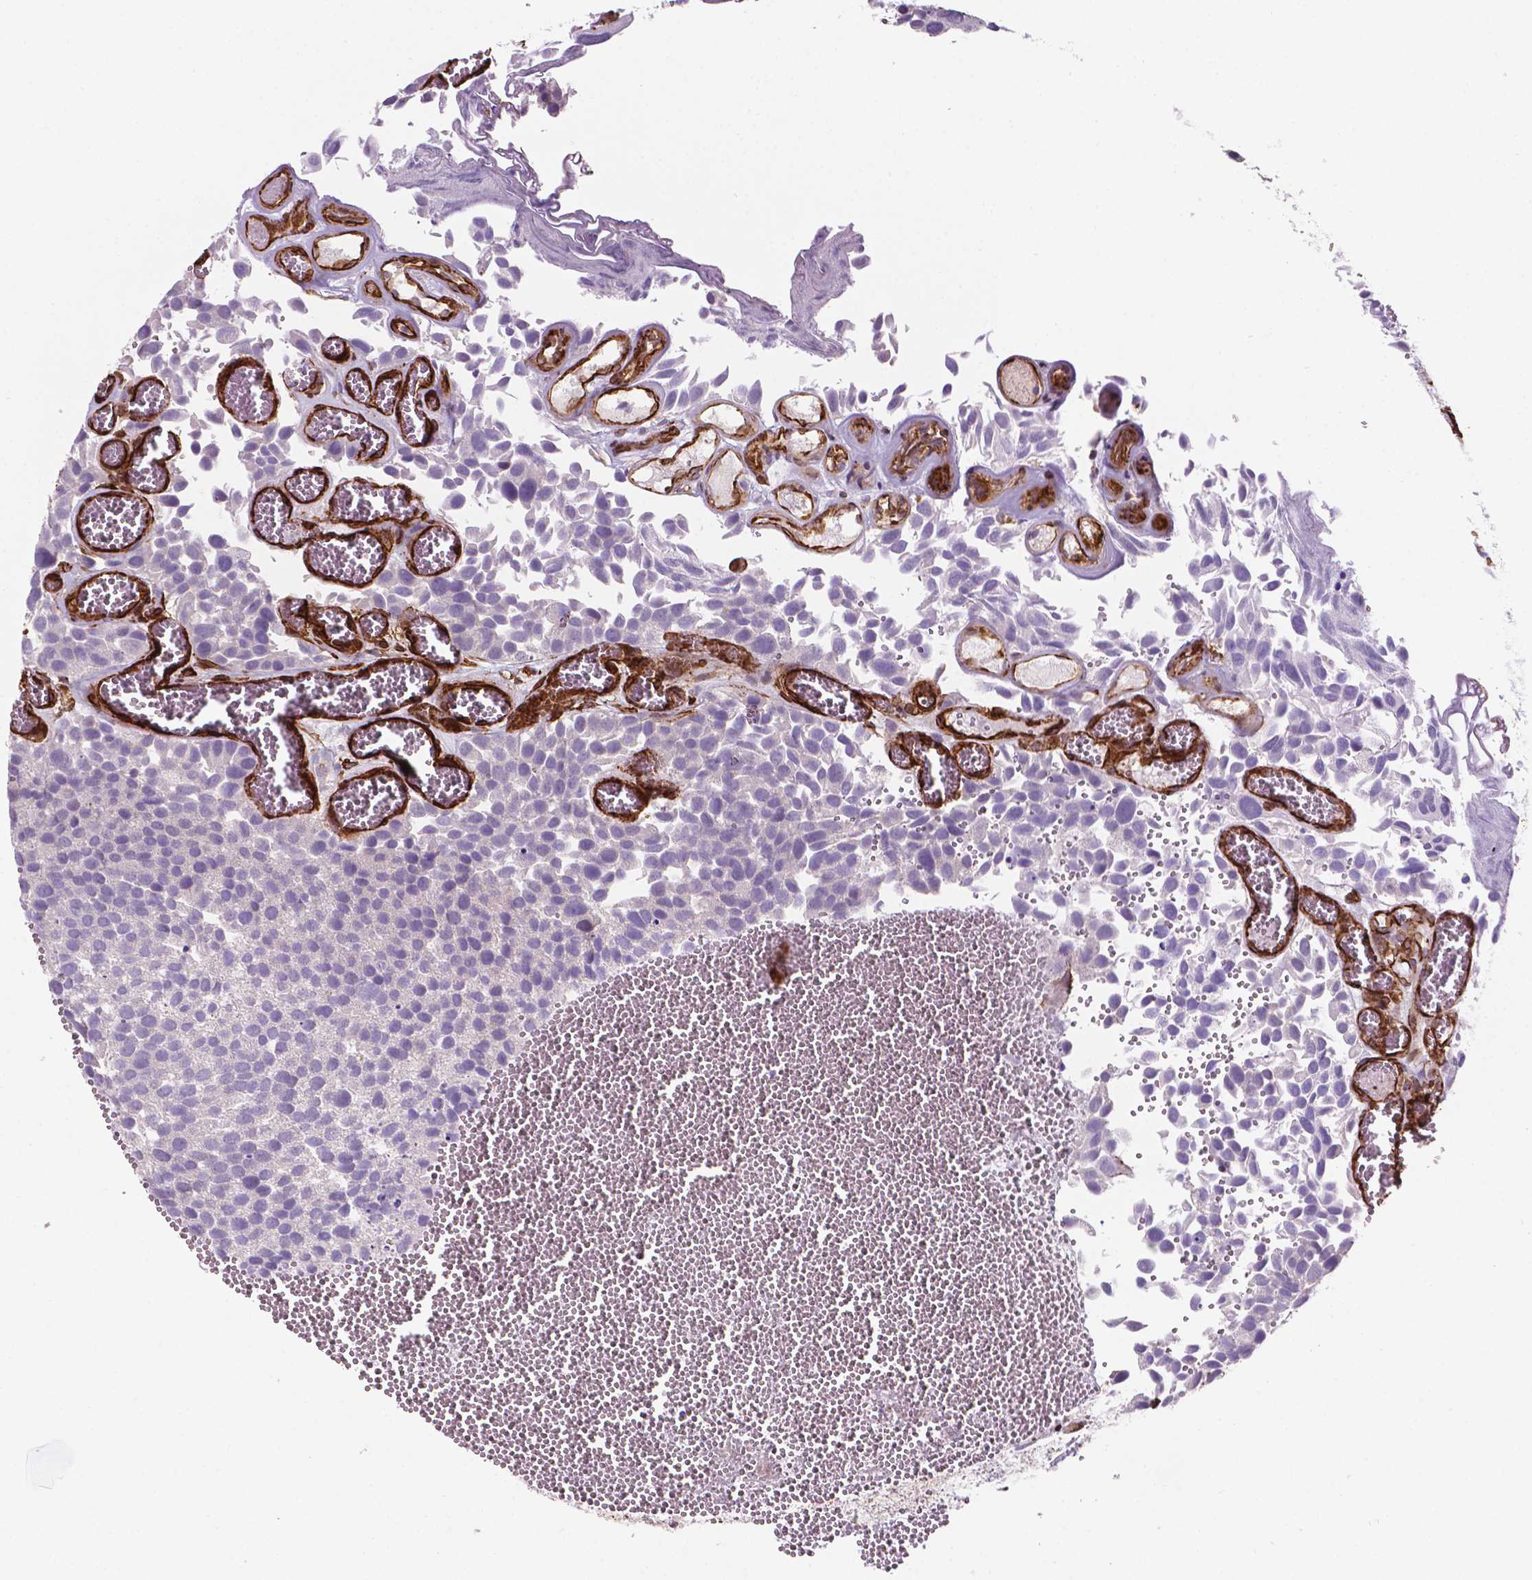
{"staining": {"intensity": "negative", "quantity": "none", "location": "none"}, "tissue": "urothelial cancer", "cell_type": "Tumor cells", "image_type": "cancer", "snomed": [{"axis": "morphology", "description": "Urothelial carcinoma, Low grade"}, {"axis": "topography", "description": "Urinary bladder"}], "caption": "Immunohistochemistry of human urothelial carcinoma (low-grade) demonstrates no expression in tumor cells.", "gene": "EGFL8", "patient": {"sex": "female", "age": 69}}